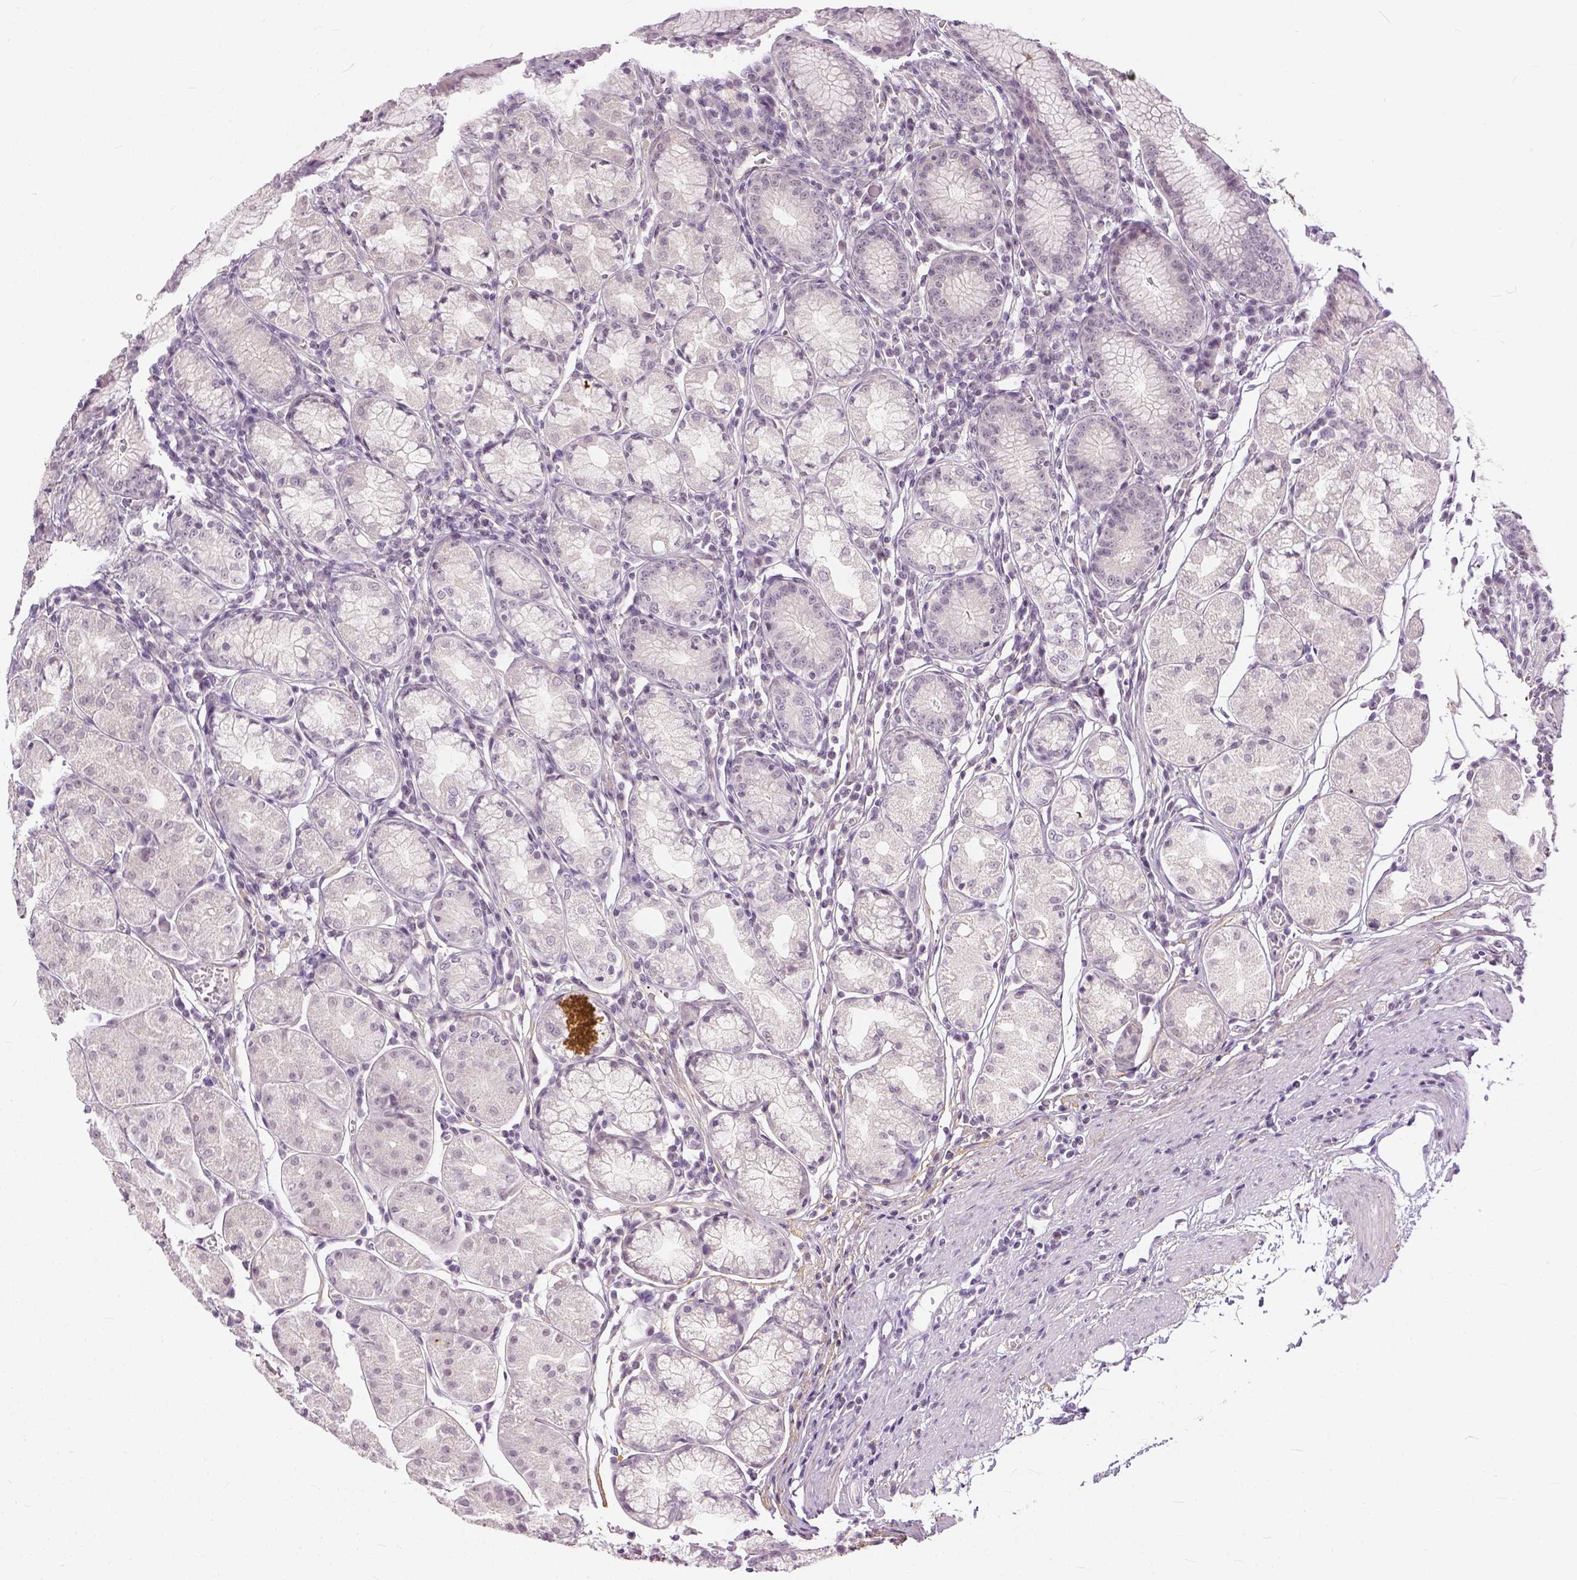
{"staining": {"intensity": "negative", "quantity": "none", "location": "none"}, "tissue": "stomach", "cell_type": "Glandular cells", "image_type": "normal", "snomed": [{"axis": "morphology", "description": "Normal tissue, NOS"}, {"axis": "topography", "description": "Stomach"}], "caption": "The micrograph reveals no staining of glandular cells in benign stomach. (Brightfield microscopy of DAB (3,3'-diaminobenzidine) IHC at high magnification).", "gene": "ANO2", "patient": {"sex": "male", "age": 55}}